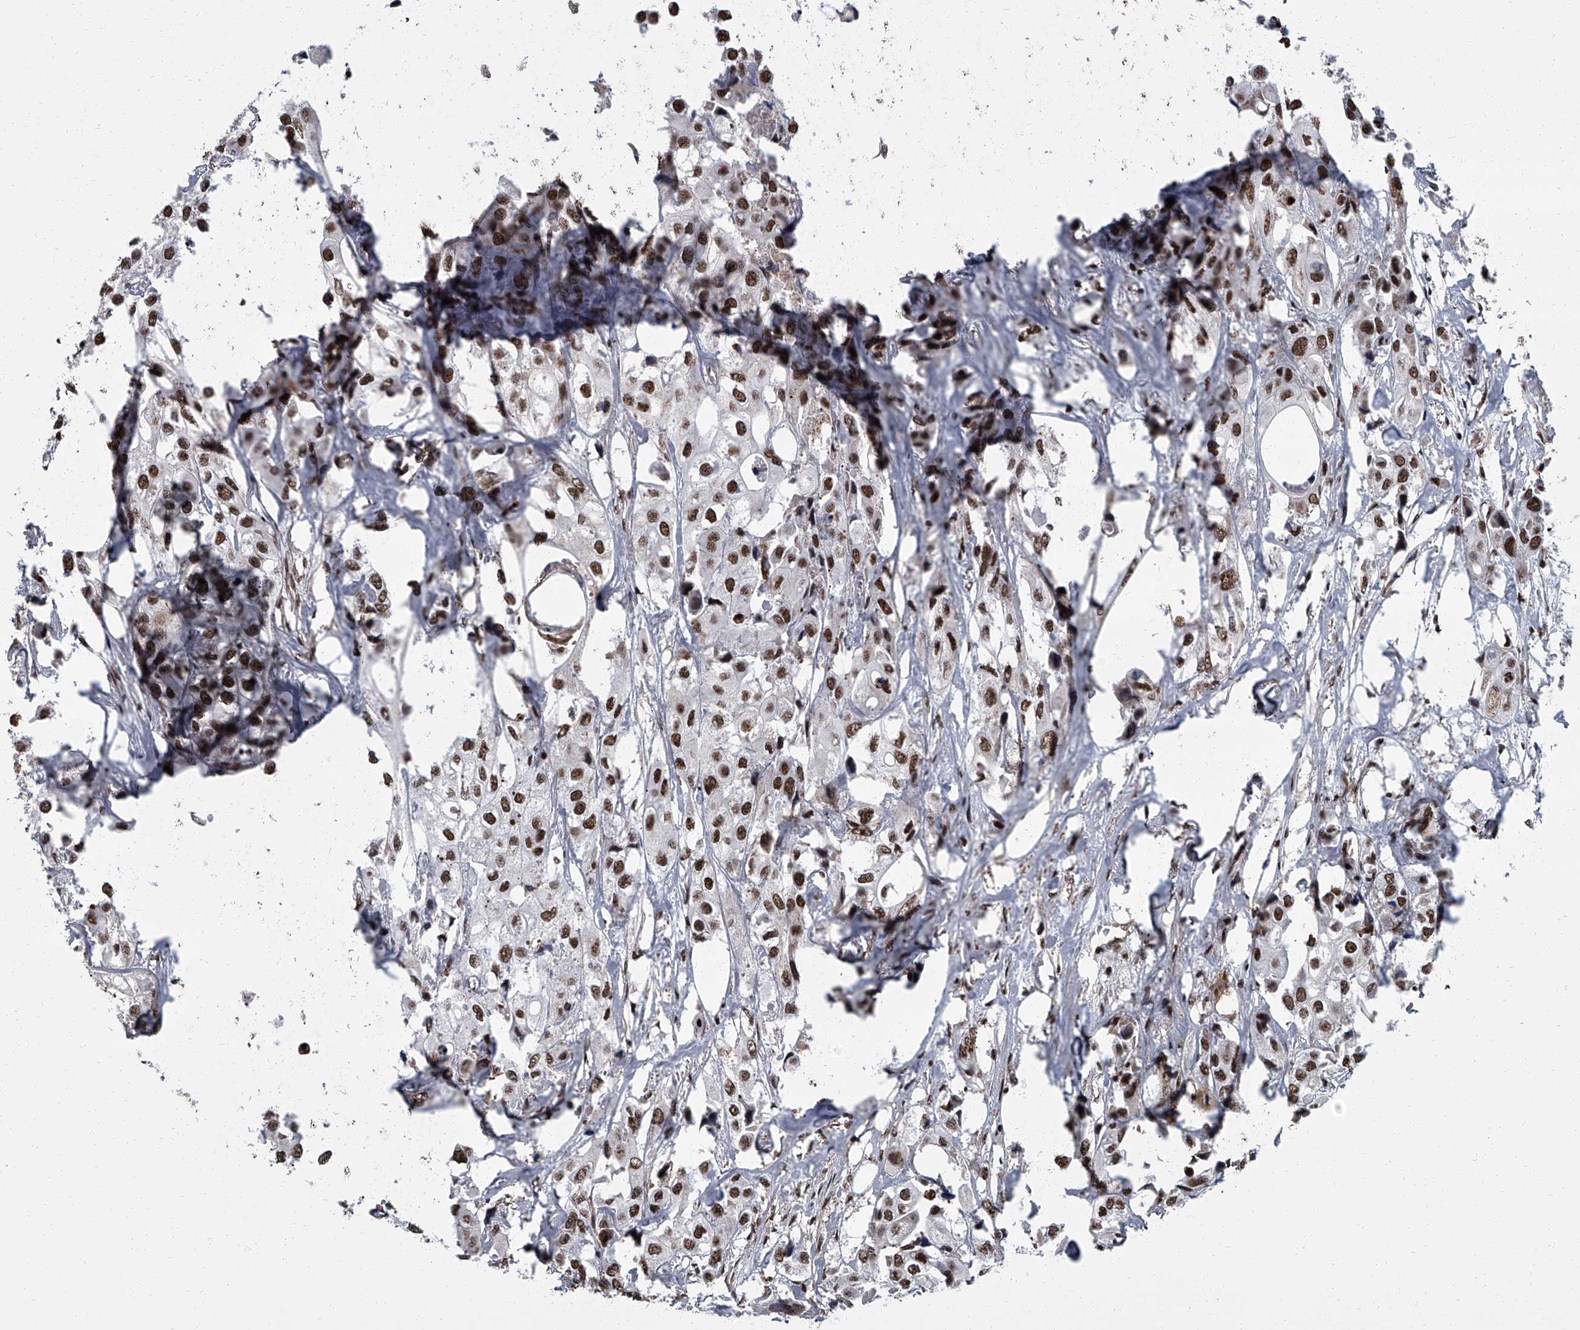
{"staining": {"intensity": "strong", "quantity": ">75%", "location": "nuclear"}, "tissue": "urothelial cancer", "cell_type": "Tumor cells", "image_type": "cancer", "snomed": [{"axis": "morphology", "description": "Urothelial carcinoma, High grade"}, {"axis": "topography", "description": "Urinary bladder"}], "caption": "The histopathology image displays staining of urothelial cancer, revealing strong nuclear protein staining (brown color) within tumor cells.", "gene": "ZNF518B", "patient": {"sex": "male", "age": 64}}